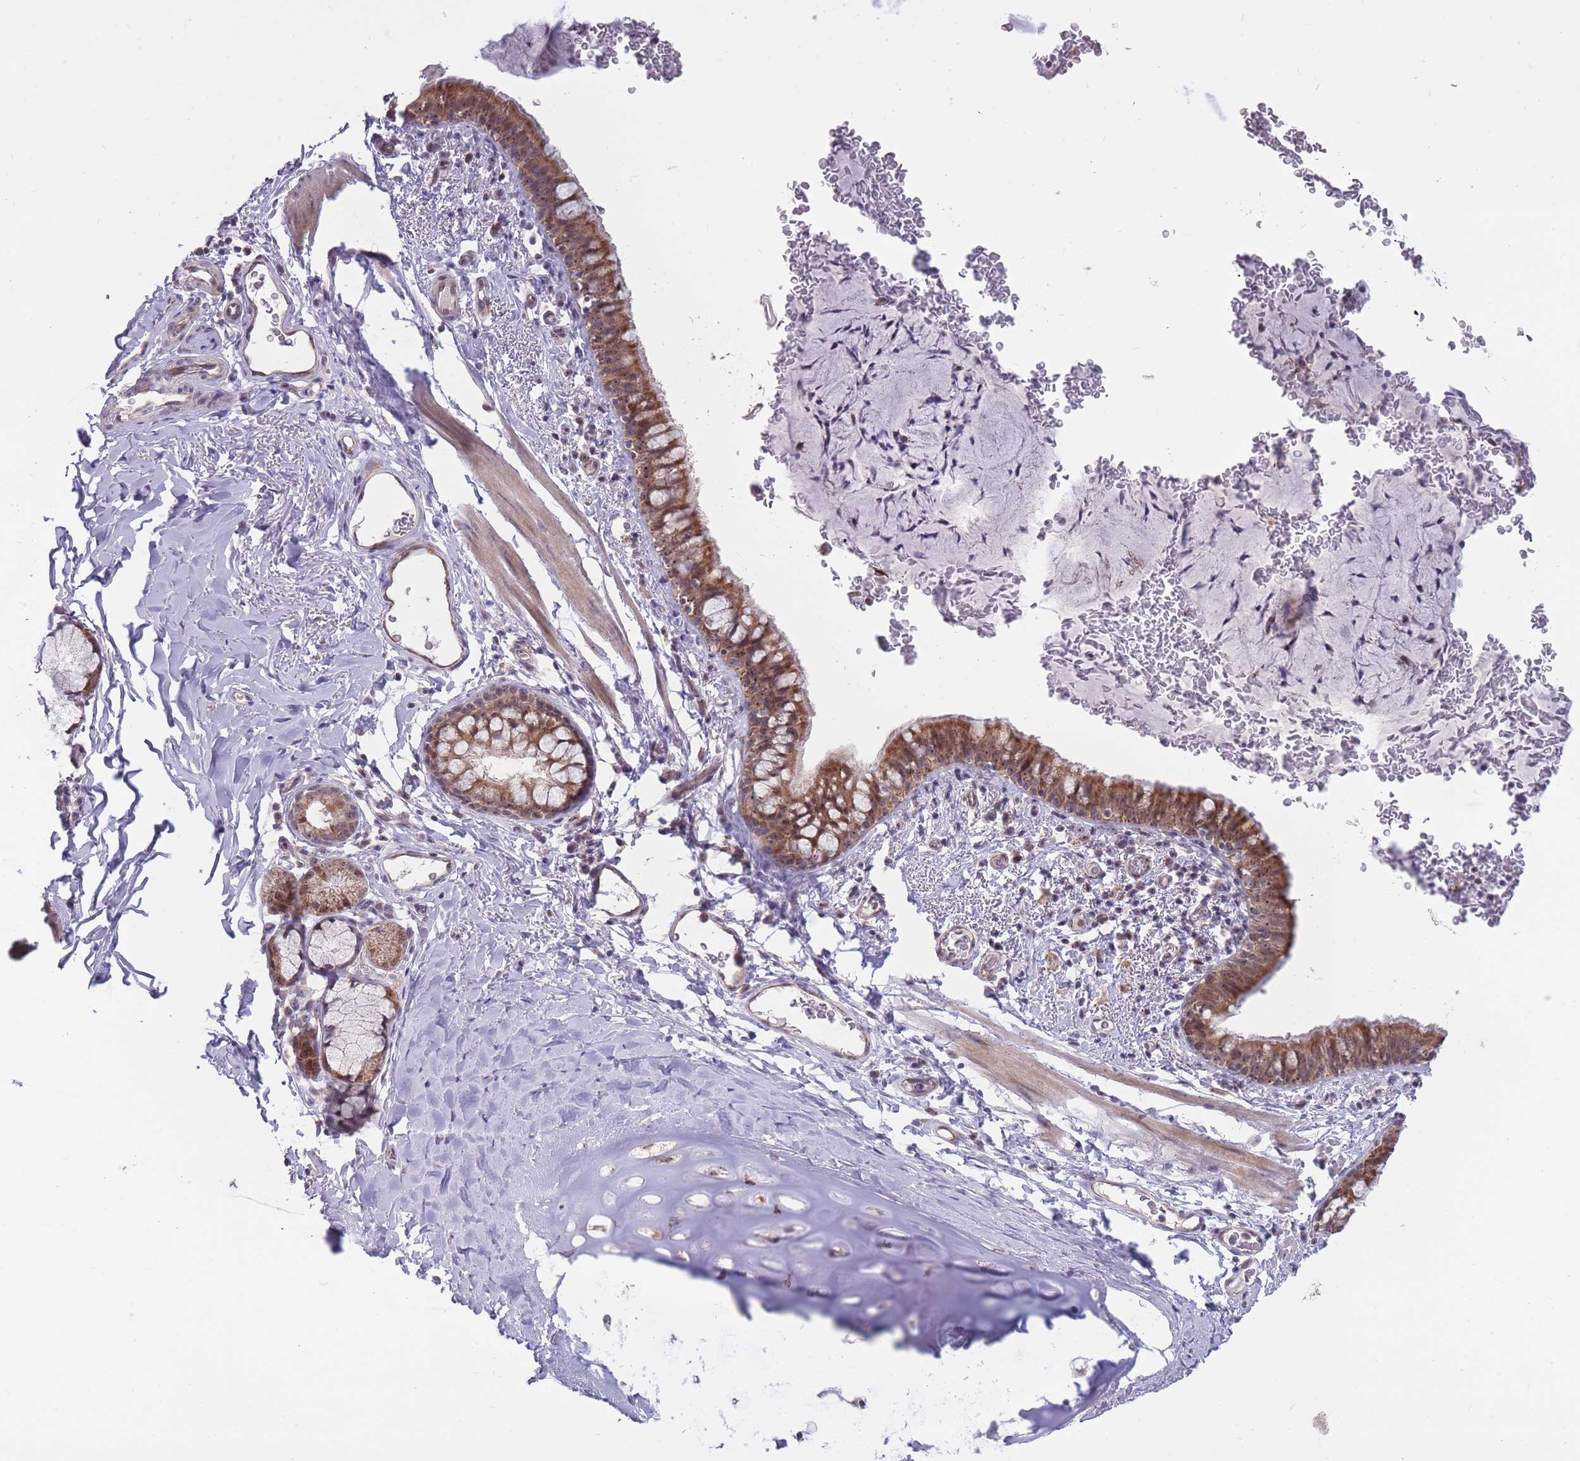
{"staining": {"intensity": "moderate", "quantity": ">75%", "location": "cytoplasmic/membranous,nuclear"}, "tissue": "bronchus", "cell_type": "Respiratory epithelial cells", "image_type": "normal", "snomed": [{"axis": "morphology", "description": "Normal tissue, NOS"}, {"axis": "topography", "description": "Cartilage tissue"}, {"axis": "topography", "description": "Bronchus"}], "caption": "Respiratory epithelial cells show medium levels of moderate cytoplasmic/membranous,nuclear expression in about >75% of cells in benign bronchus.", "gene": "MCIDAS", "patient": {"sex": "female", "age": 36}}